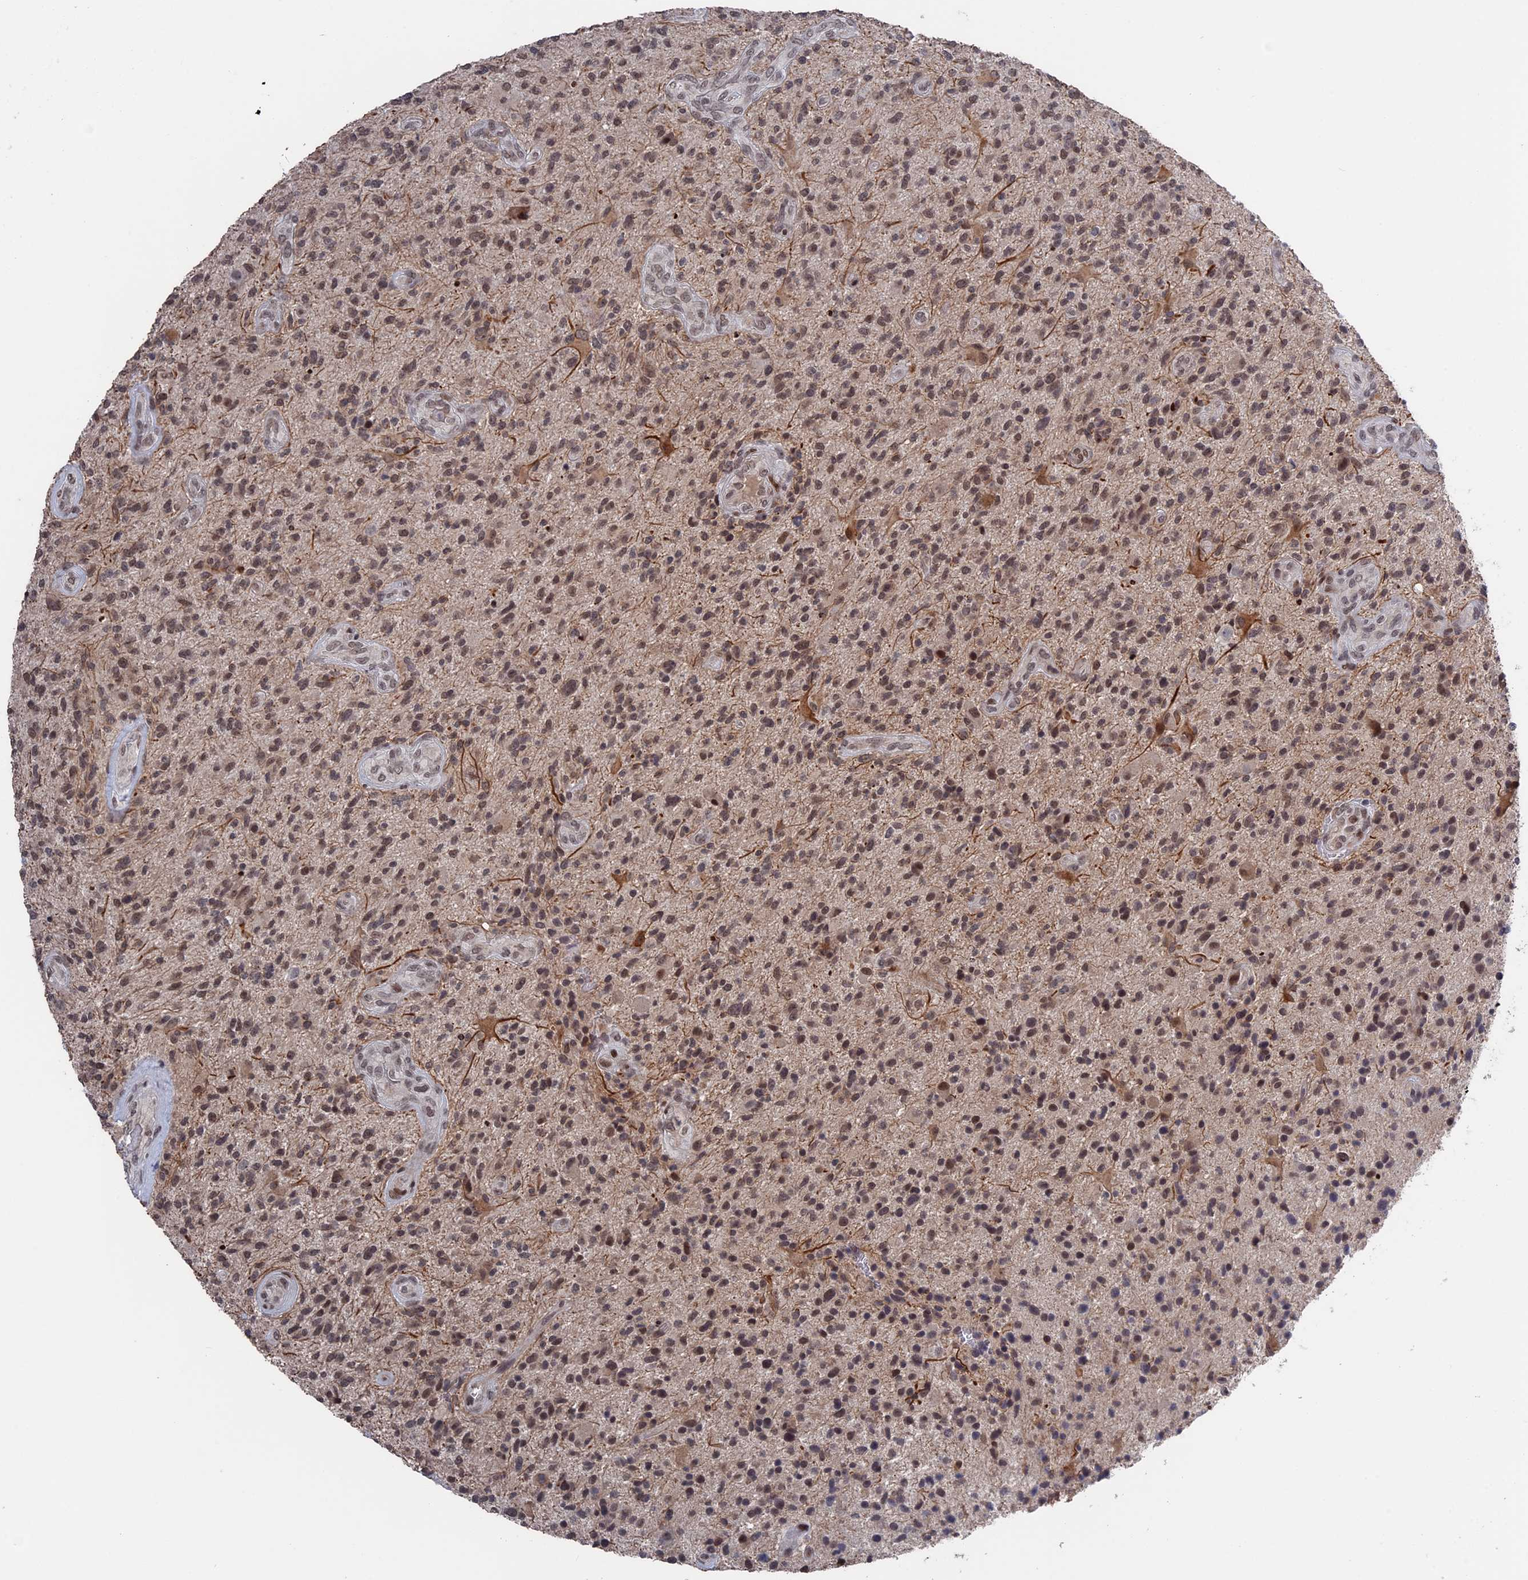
{"staining": {"intensity": "moderate", "quantity": ">75%", "location": "nuclear"}, "tissue": "glioma", "cell_type": "Tumor cells", "image_type": "cancer", "snomed": [{"axis": "morphology", "description": "Glioma, malignant, High grade"}, {"axis": "topography", "description": "Brain"}], "caption": "This is an image of immunohistochemistry (IHC) staining of malignant high-grade glioma, which shows moderate positivity in the nuclear of tumor cells.", "gene": "NR2C2AP", "patient": {"sex": "male", "age": 47}}